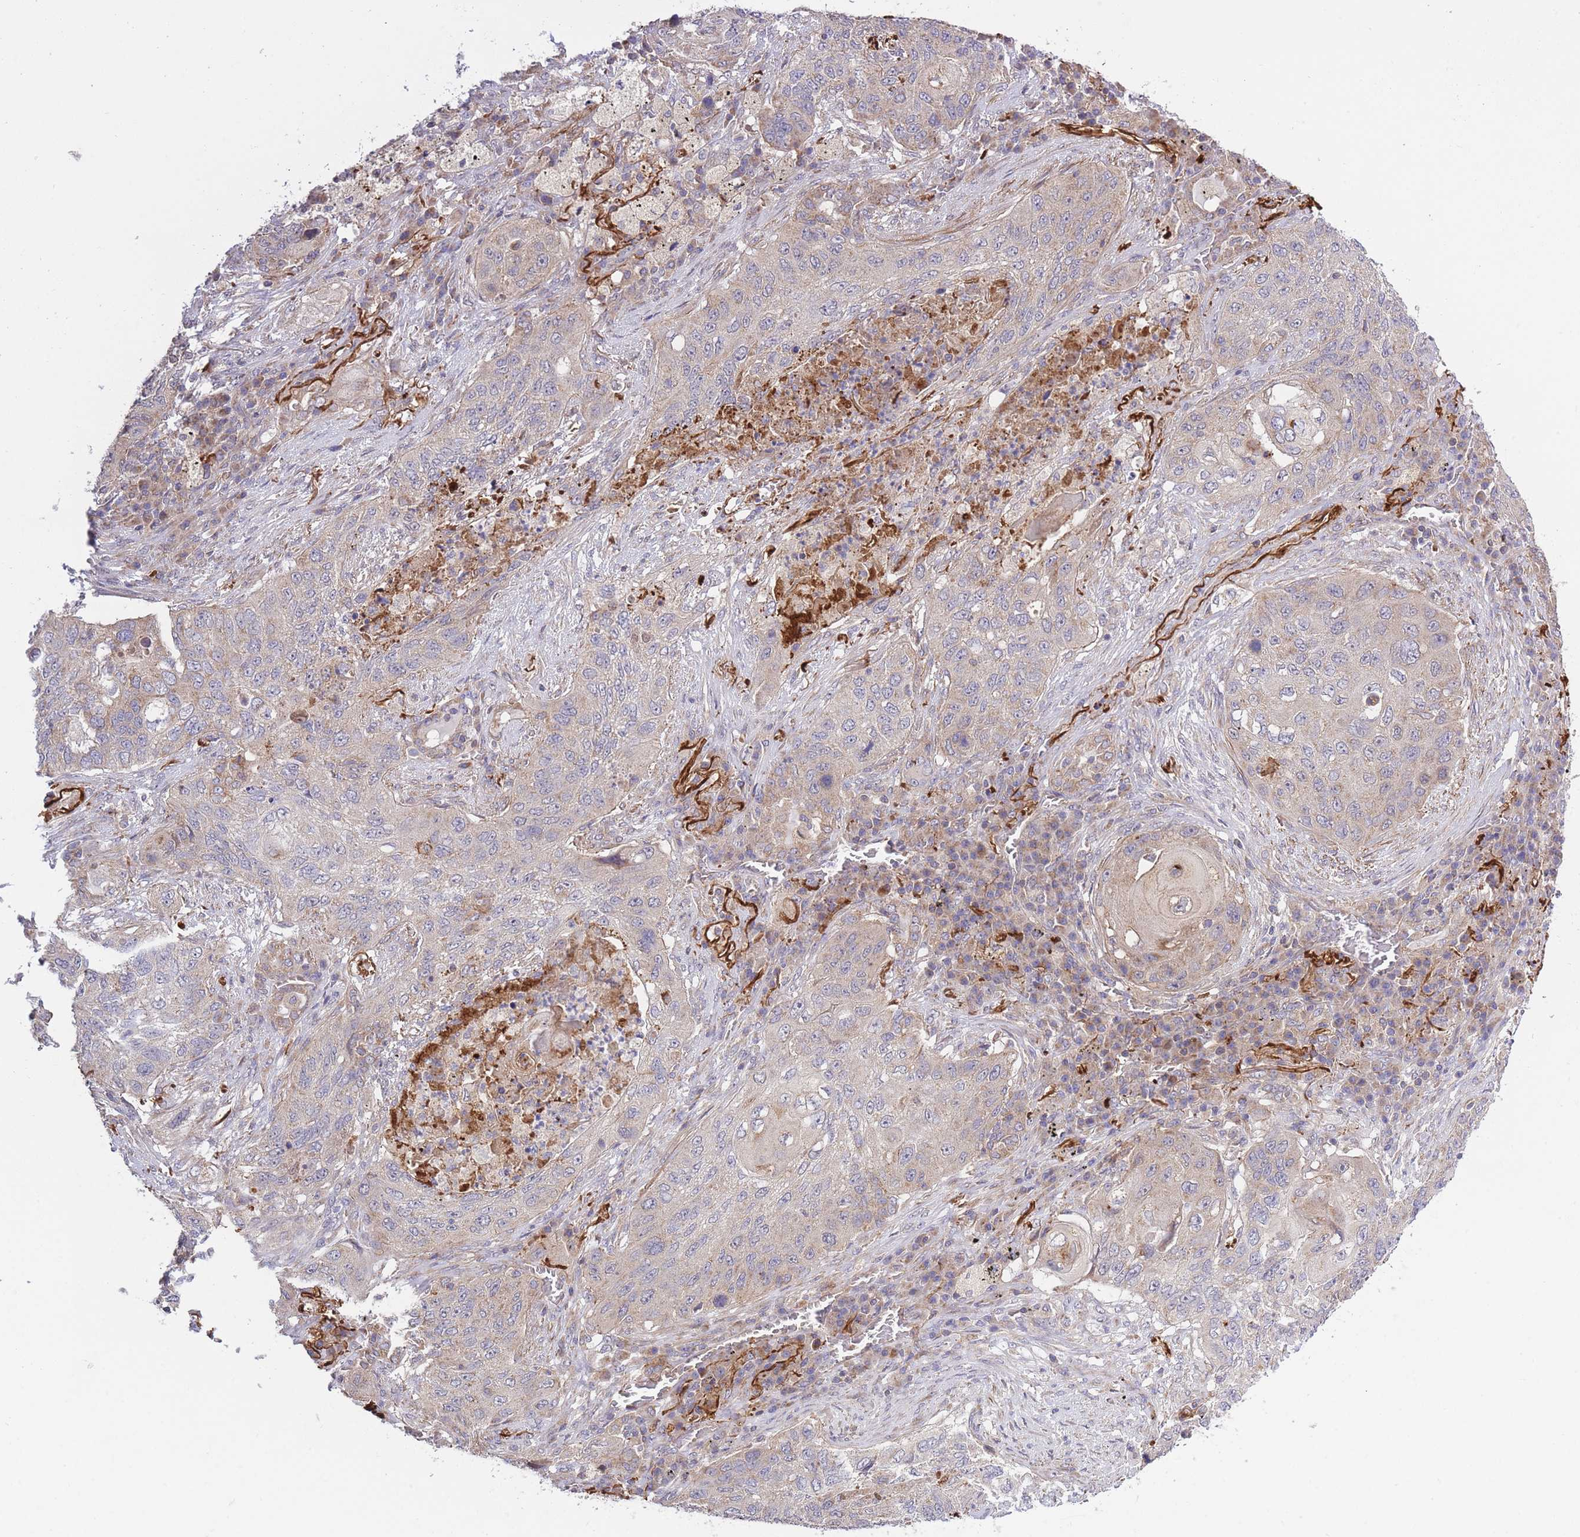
{"staining": {"intensity": "weak", "quantity": "<25%", "location": "cytoplasmic/membranous"}, "tissue": "lung cancer", "cell_type": "Tumor cells", "image_type": "cancer", "snomed": [{"axis": "morphology", "description": "Squamous cell carcinoma, NOS"}, {"axis": "topography", "description": "Lung"}], "caption": "Tumor cells are negative for brown protein staining in squamous cell carcinoma (lung).", "gene": "ATP13A2", "patient": {"sex": "female", "age": 63}}